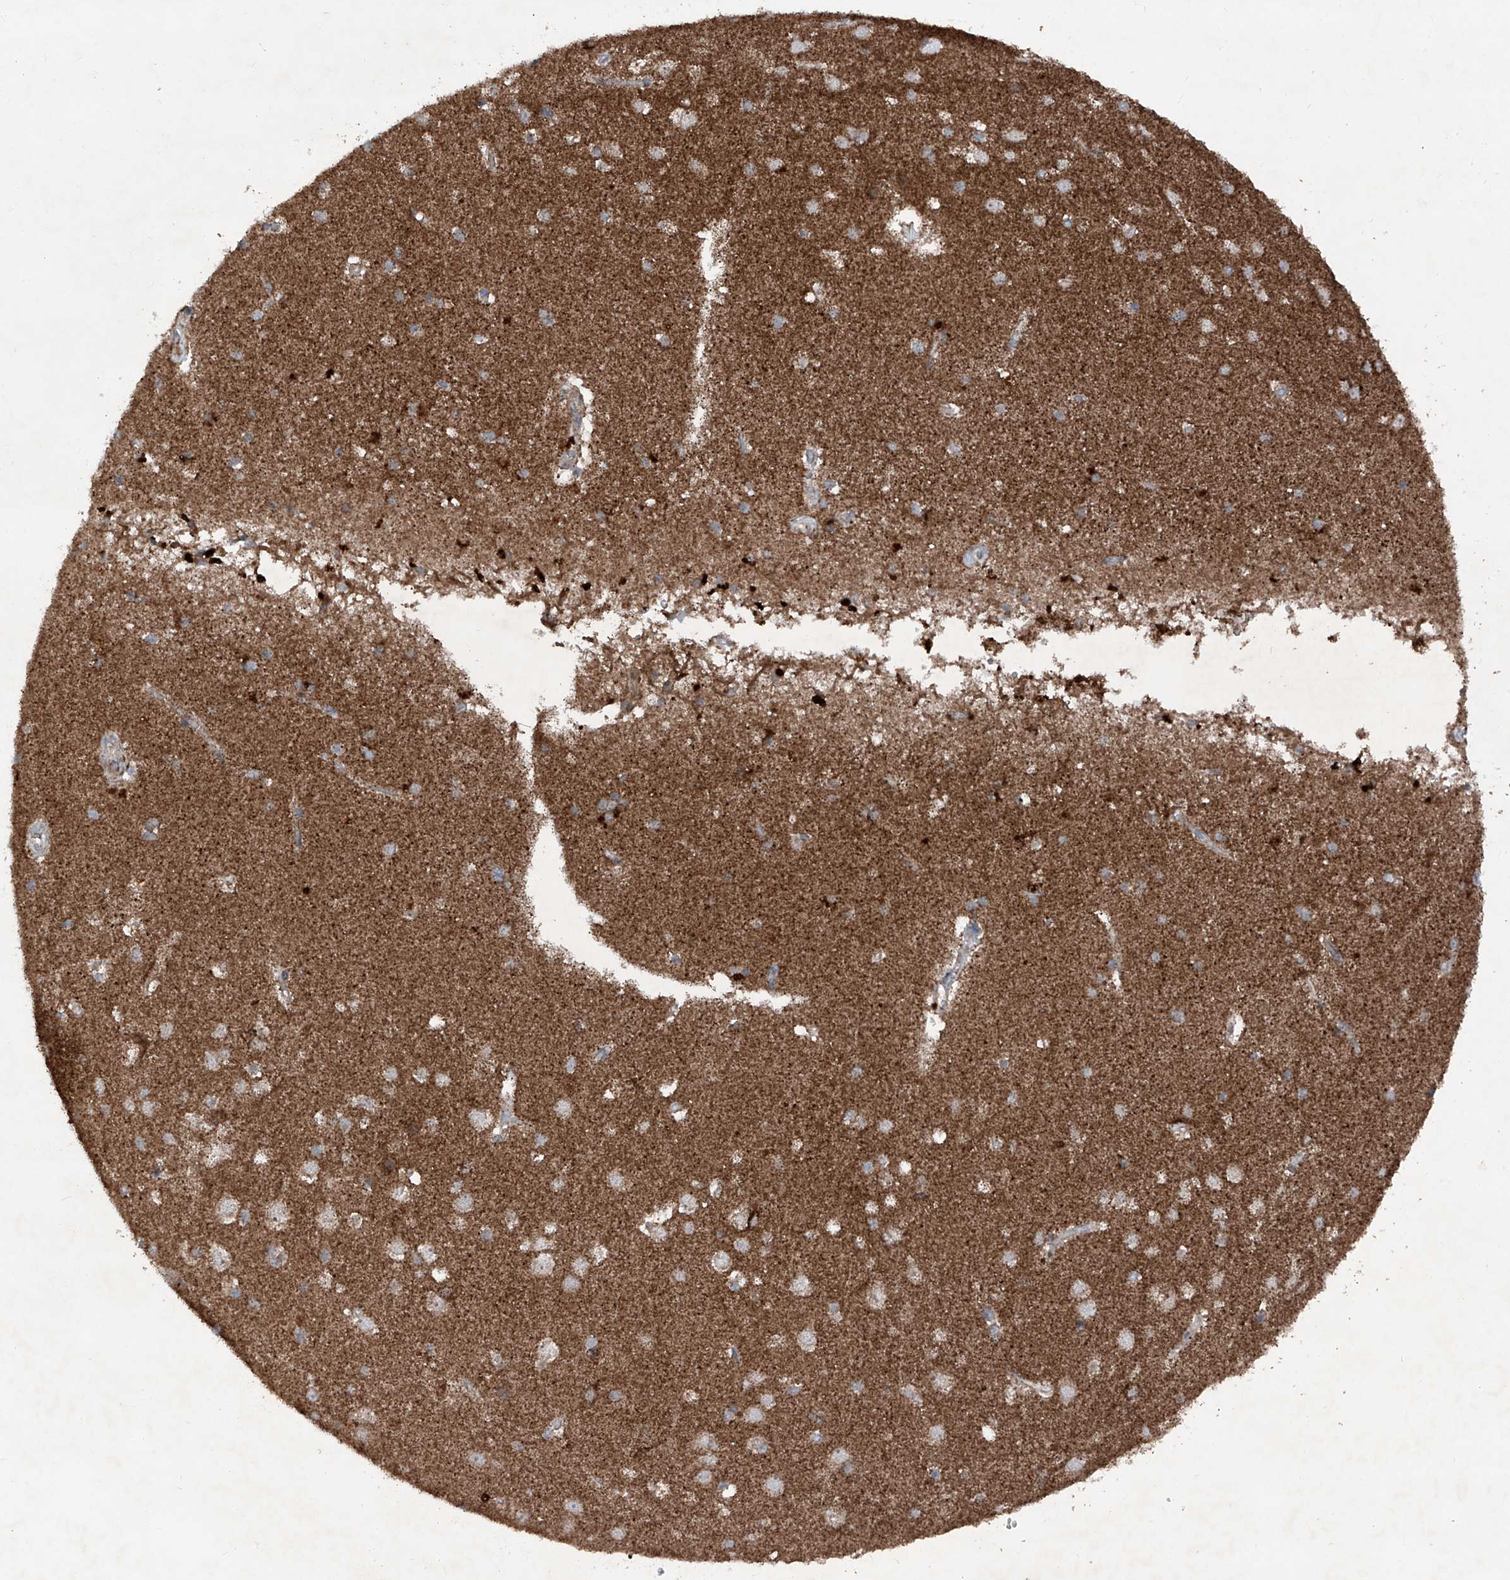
{"staining": {"intensity": "moderate", "quantity": ">75%", "location": "cytoplasmic/membranous"}, "tissue": "cerebral cortex", "cell_type": "Endothelial cells", "image_type": "normal", "snomed": [{"axis": "morphology", "description": "Normal tissue, NOS"}, {"axis": "topography", "description": "Cerebral cortex"}], "caption": "Protein staining by immunohistochemistry reveals moderate cytoplasmic/membranous expression in approximately >75% of endothelial cells in benign cerebral cortex. (DAB IHC, brown staining for protein, blue staining for nuclei).", "gene": "DAD1", "patient": {"sex": "male", "age": 54}}